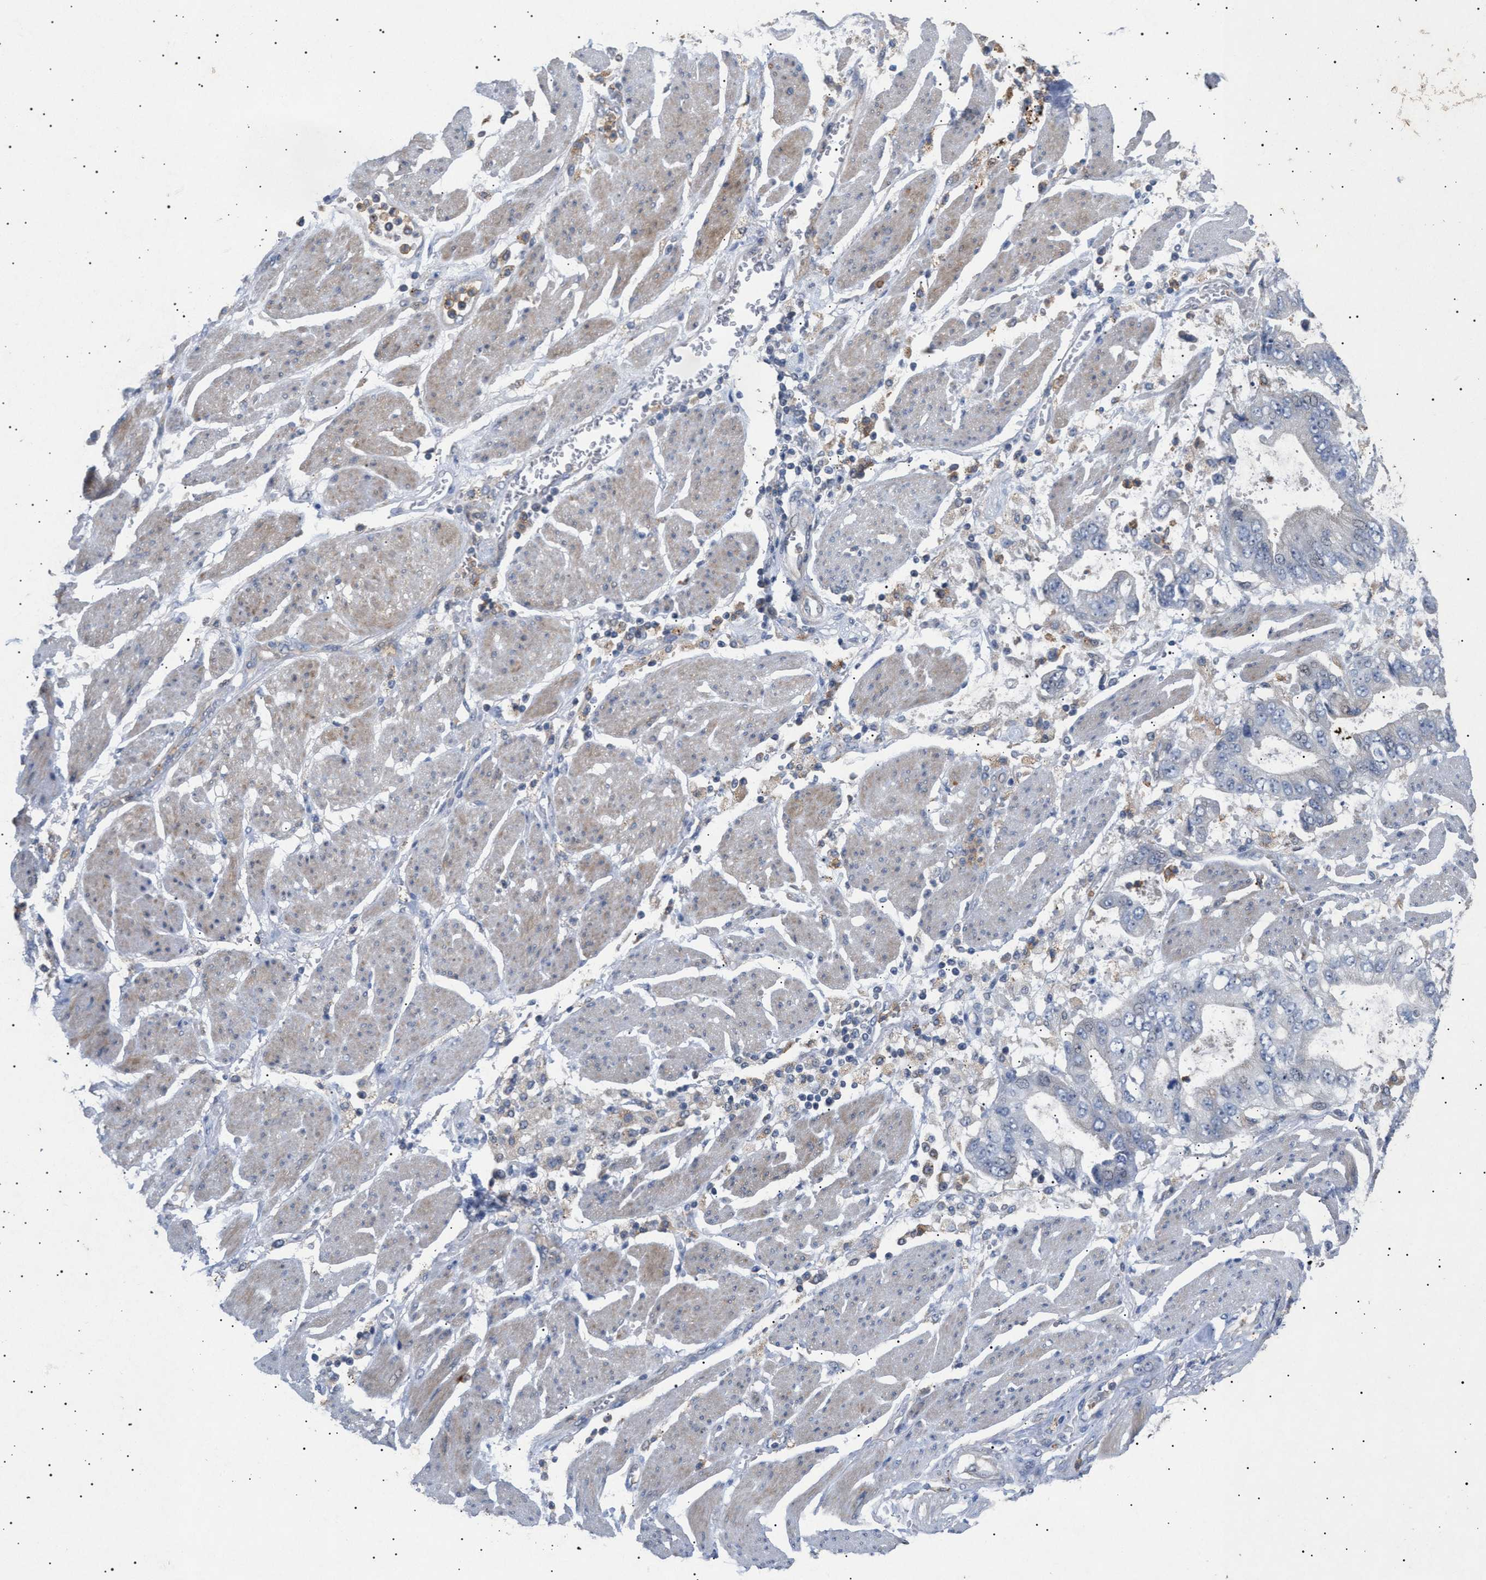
{"staining": {"intensity": "negative", "quantity": "none", "location": "none"}, "tissue": "stomach cancer", "cell_type": "Tumor cells", "image_type": "cancer", "snomed": [{"axis": "morphology", "description": "Normal tissue, NOS"}, {"axis": "morphology", "description": "Adenocarcinoma, NOS"}, {"axis": "topography", "description": "Stomach"}], "caption": "IHC histopathology image of neoplastic tissue: stomach cancer (adenocarcinoma) stained with DAB (3,3'-diaminobenzidine) exhibits no significant protein staining in tumor cells. (Brightfield microscopy of DAB immunohistochemistry (IHC) at high magnification).", "gene": "SIRT5", "patient": {"sex": "male", "age": 62}}